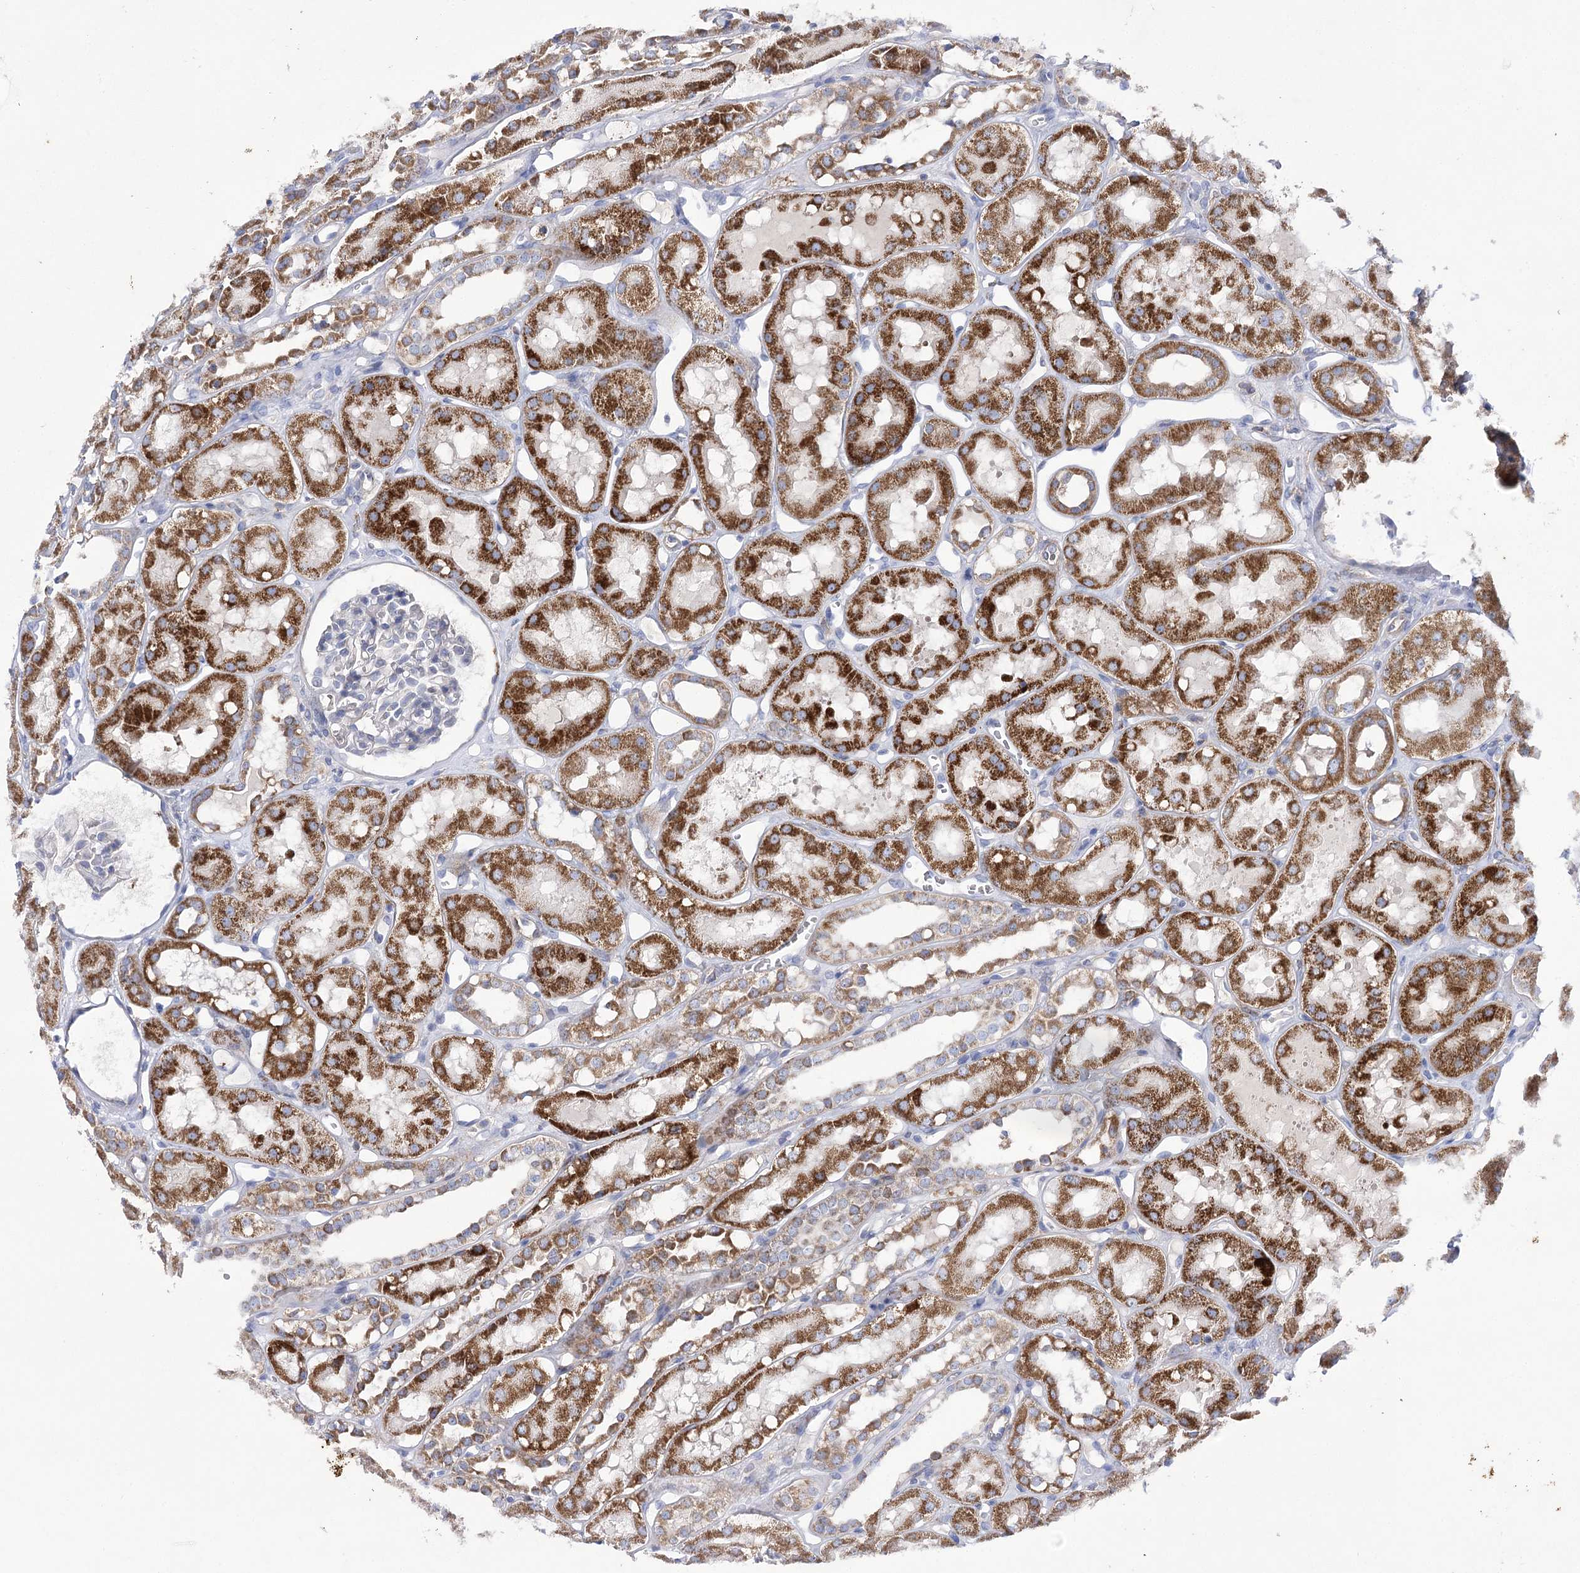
{"staining": {"intensity": "negative", "quantity": "none", "location": "none"}, "tissue": "kidney", "cell_type": "Cells in glomeruli", "image_type": "normal", "snomed": [{"axis": "morphology", "description": "Normal tissue, NOS"}, {"axis": "topography", "description": "Kidney"}], "caption": "IHC histopathology image of benign kidney stained for a protein (brown), which shows no expression in cells in glomeruli. Brightfield microscopy of IHC stained with DAB (brown) and hematoxylin (blue), captured at high magnification.", "gene": "COX15", "patient": {"sex": "male", "age": 16}}